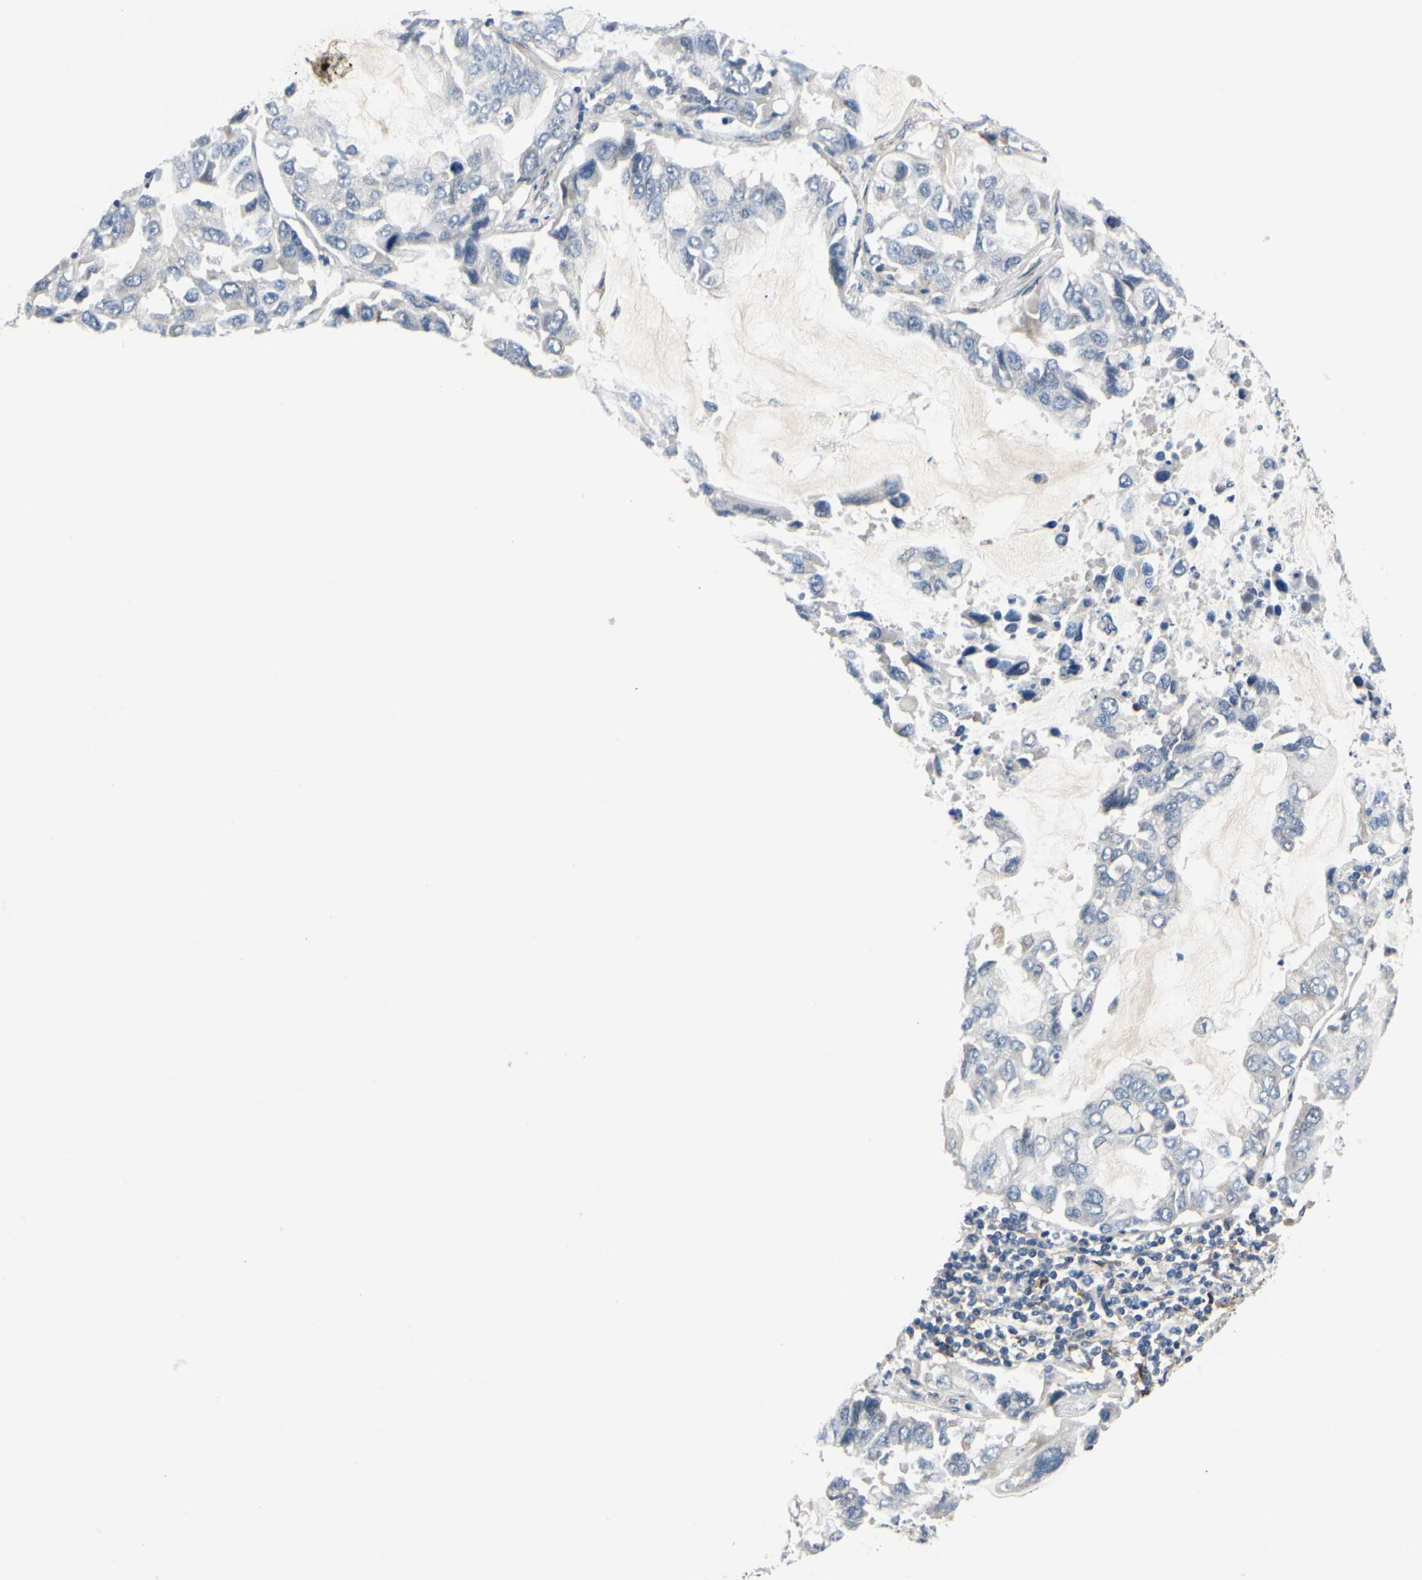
{"staining": {"intensity": "negative", "quantity": "none", "location": "none"}, "tissue": "lung cancer", "cell_type": "Tumor cells", "image_type": "cancer", "snomed": [{"axis": "morphology", "description": "Adenocarcinoma, NOS"}, {"axis": "topography", "description": "Lung"}], "caption": "Lung adenocarcinoma was stained to show a protein in brown. There is no significant staining in tumor cells. (Brightfield microscopy of DAB (3,3'-diaminobenzidine) immunohistochemistry (IHC) at high magnification).", "gene": "PRKAR2B", "patient": {"sex": "male", "age": 64}}